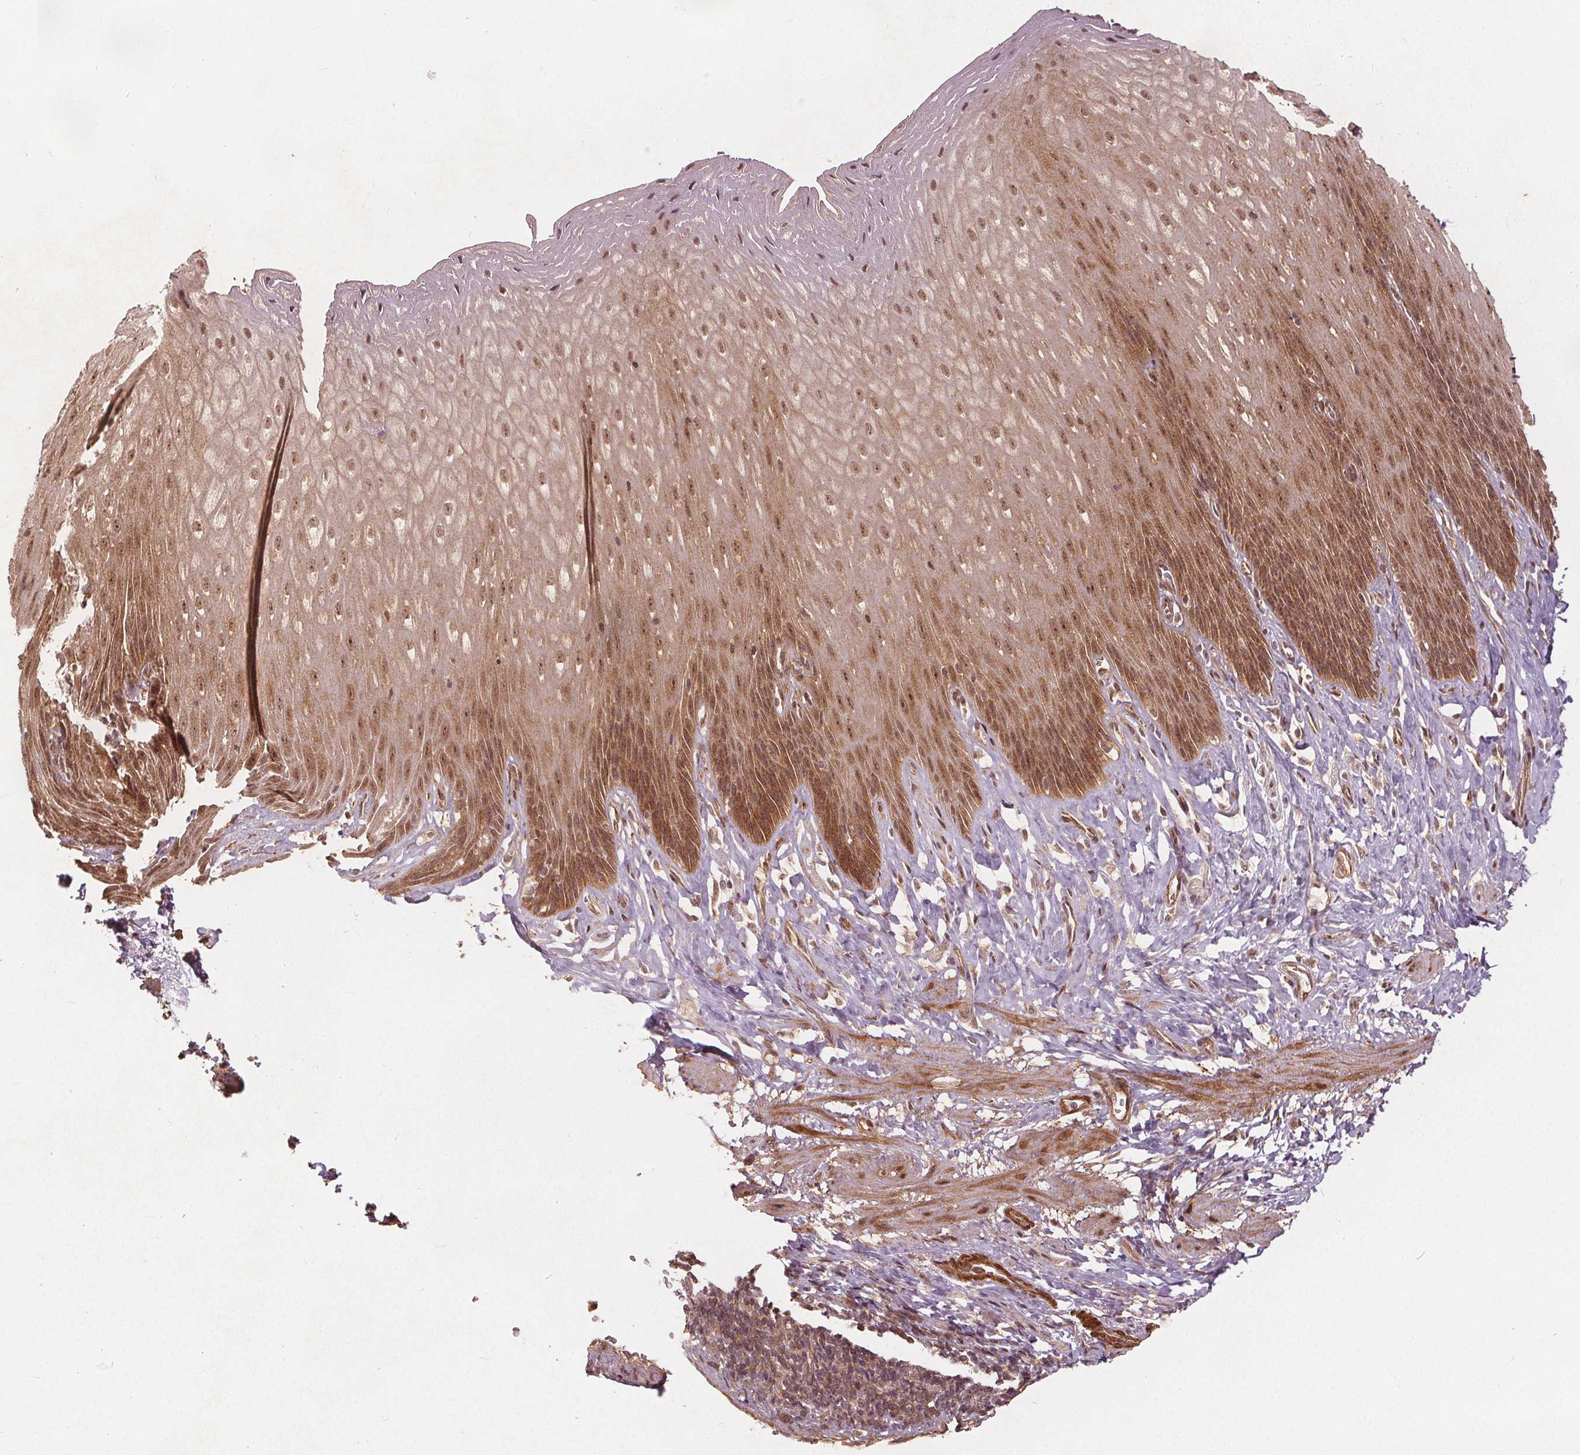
{"staining": {"intensity": "moderate", "quantity": ">75%", "location": "cytoplasmic/membranous,nuclear"}, "tissue": "esophagus", "cell_type": "Squamous epithelial cells", "image_type": "normal", "snomed": [{"axis": "morphology", "description": "Normal tissue, NOS"}, {"axis": "topography", "description": "Esophagus"}], "caption": "An immunohistochemistry micrograph of normal tissue is shown. Protein staining in brown highlights moderate cytoplasmic/membranous,nuclear positivity in esophagus within squamous epithelial cells. The protein is shown in brown color, while the nuclei are stained blue.", "gene": "PPP1CB", "patient": {"sex": "female", "age": 61}}